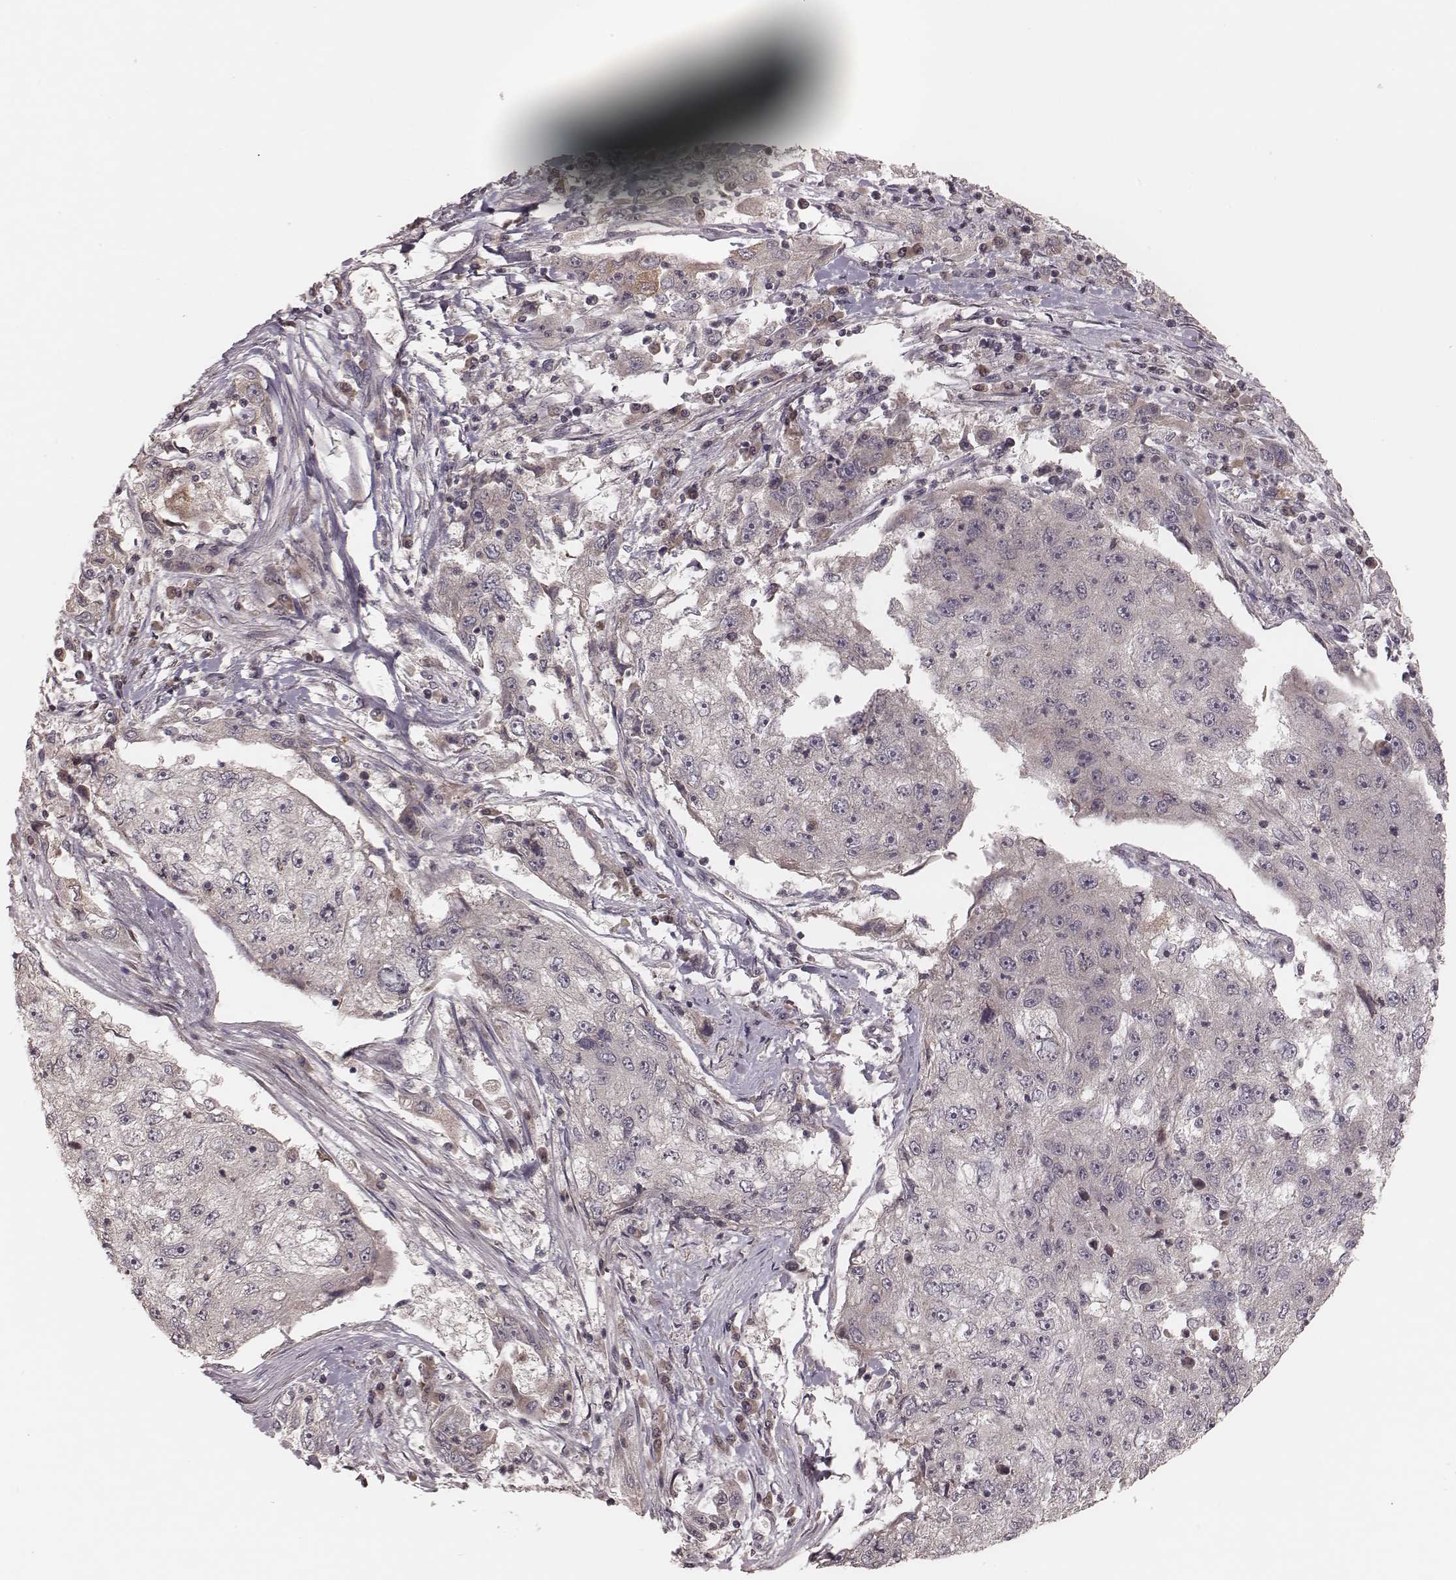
{"staining": {"intensity": "negative", "quantity": "none", "location": "none"}, "tissue": "cervical cancer", "cell_type": "Tumor cells", "image_type": "cancer", "snomed": [{"axis": "morphology", "description": "Squamous cell carcinoma, NOS"}, {"axis": "topography", "description": "Cervix"}], "caption": "Cervical cancer (squamous cell carcinoma) was stained to show a protein in brown. There is no significant positivity in tumor cells.", "gene": "IL5", "patient": {"sex": "female", "age": 36}}